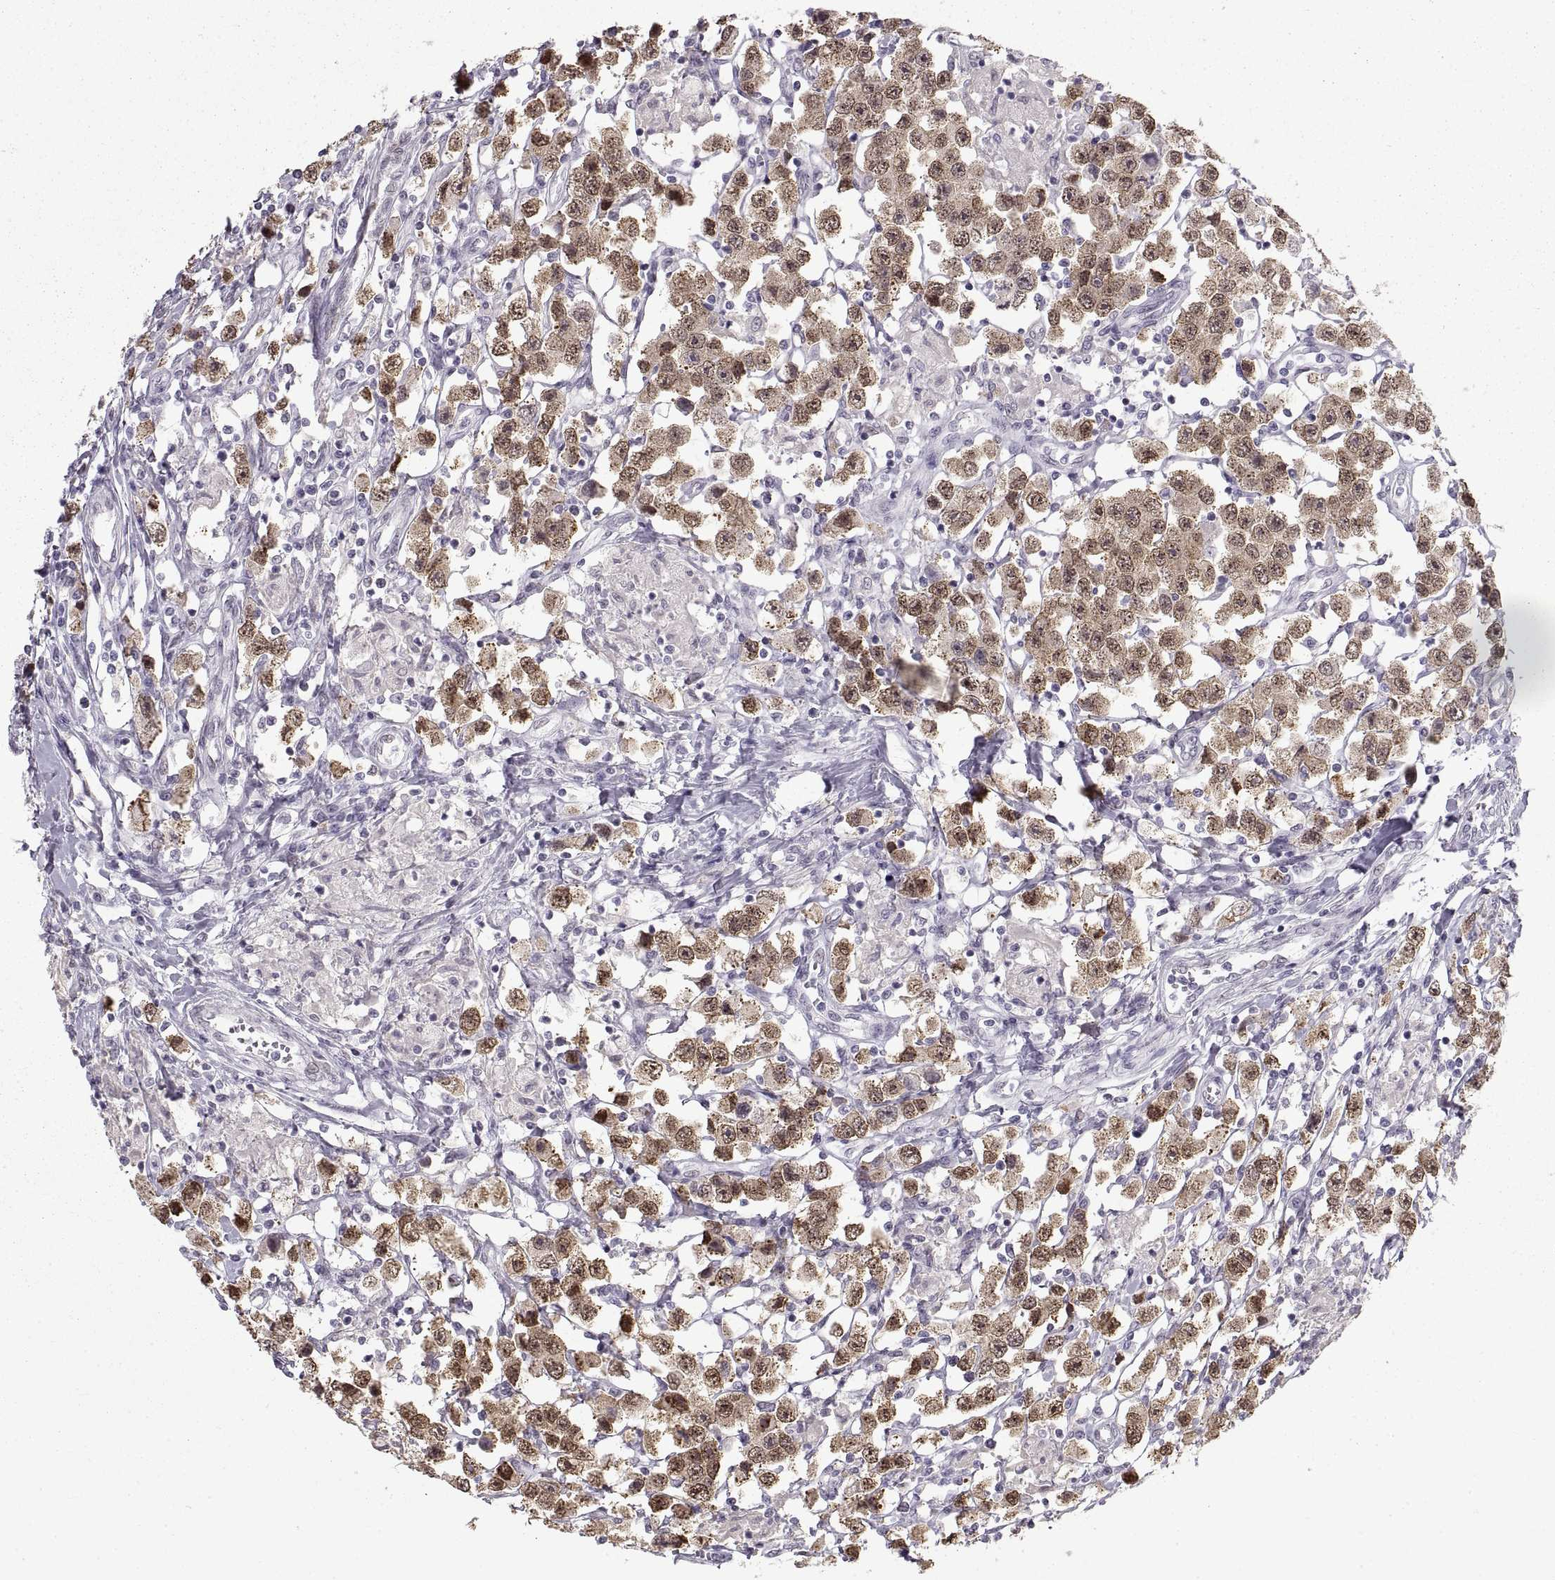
{"staining": {"intensity": "moderate", "quantity": ">75%", "location": "cytoplasmic/membranous,nuclear"}, "tissue": "testis cancer", "cell_type": "Tumor cells", "image_type": "cancer", "snomed": [{"axis": "morphology", "description": "Seminoma, NOS"}, {"axis": "topography", "description": "Testis"}], "caption": "A brown stain labels moderate cytoplasmic/membranous and nuclear staining of a protein in human testis cancer tumor cells. Nuclei are stained in blue.", "gene": "NANOS3", "patient": {"sex": "male", "age": 45}}